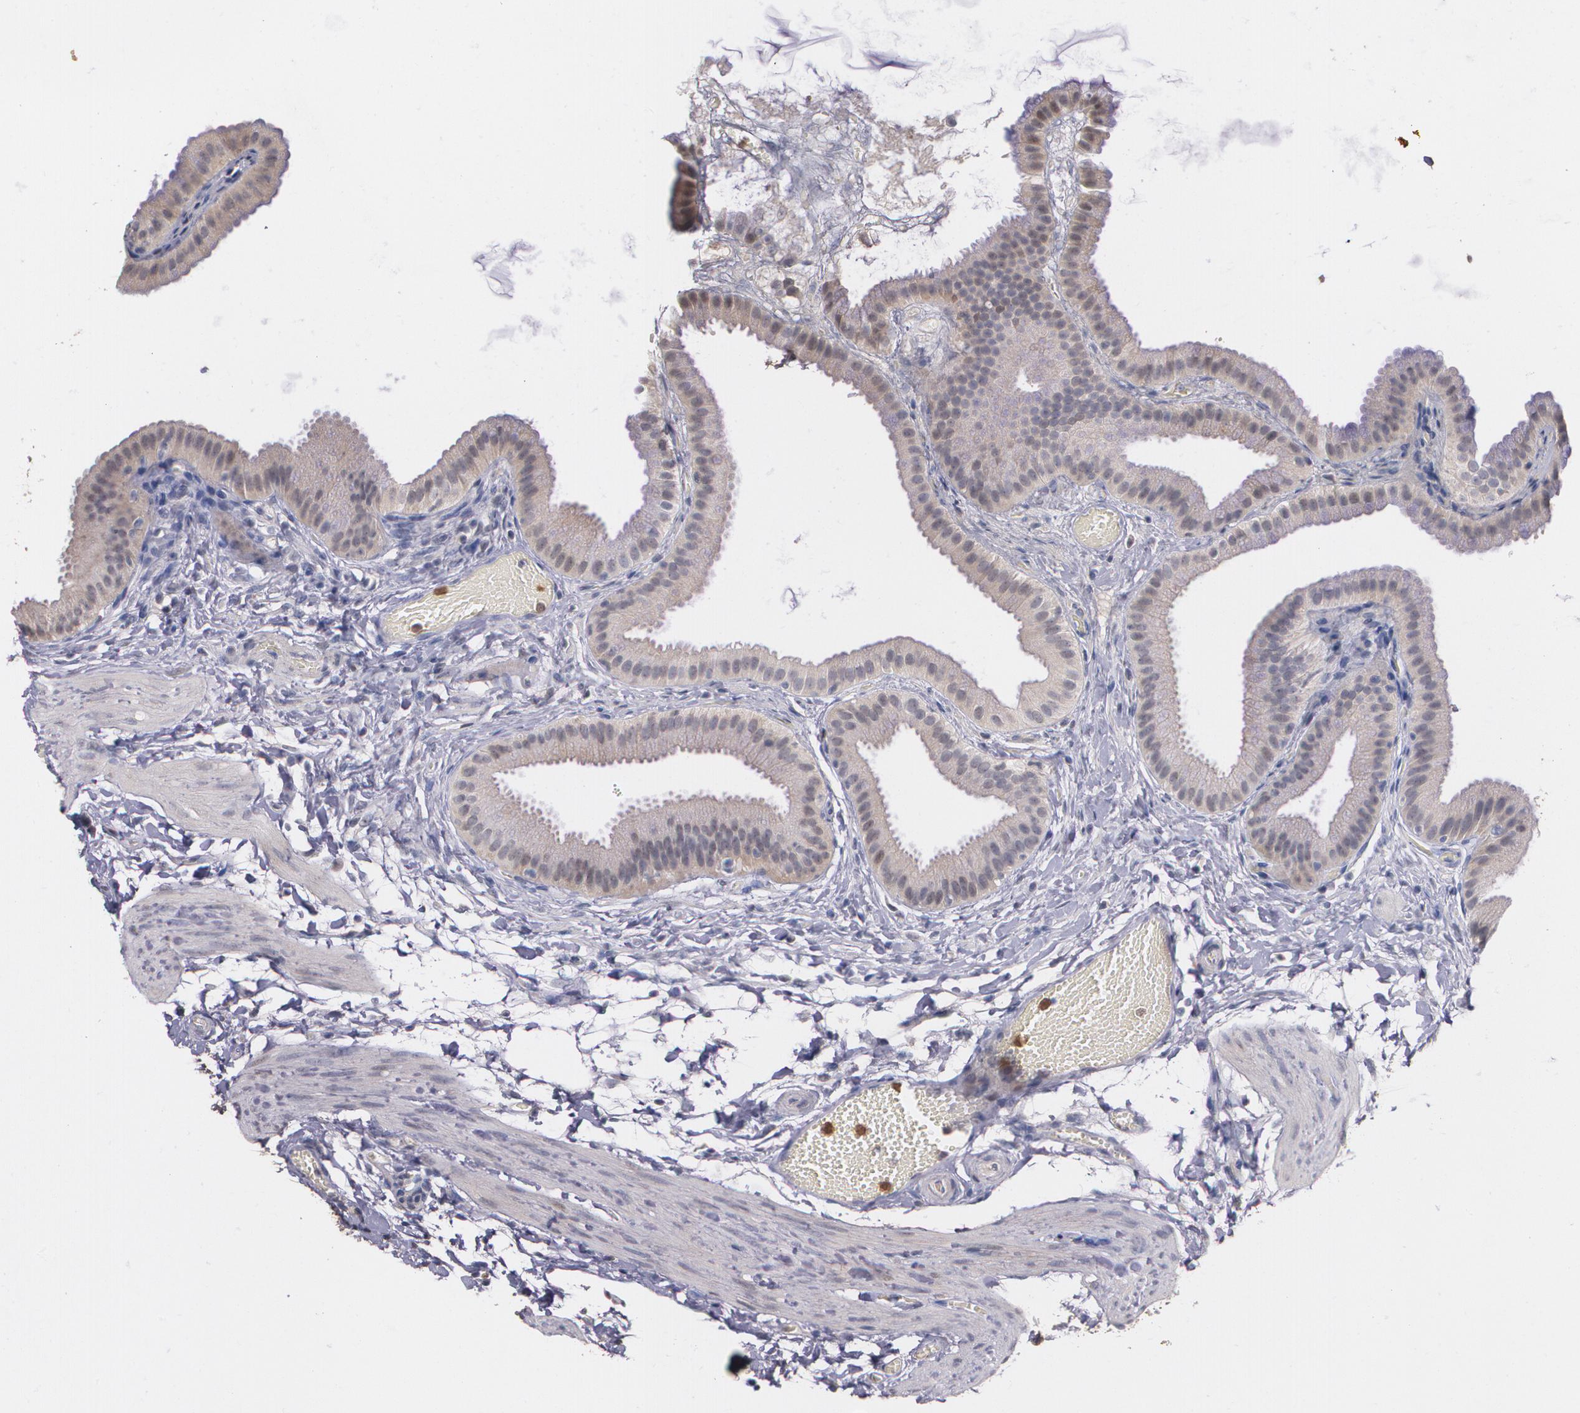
{"staining": {"intensity": "negative", "quantity": "none", "location": "none"}, "tissue": "gallbladder", "cell_type": "Glandular cells", "image_type": "normal", "snomed": [{"axis": "morphology", "description": "Normal tissue, NOS"}, {"axis": "topography", "description": "Gallbladder"}], "caption": "IHC photomicrograph of normal human gallbladder stained for a protein (brown), which reveals no staining in glandular cells.", "gene": "PTS", "patient": {"sex": "female", "age": 63}}